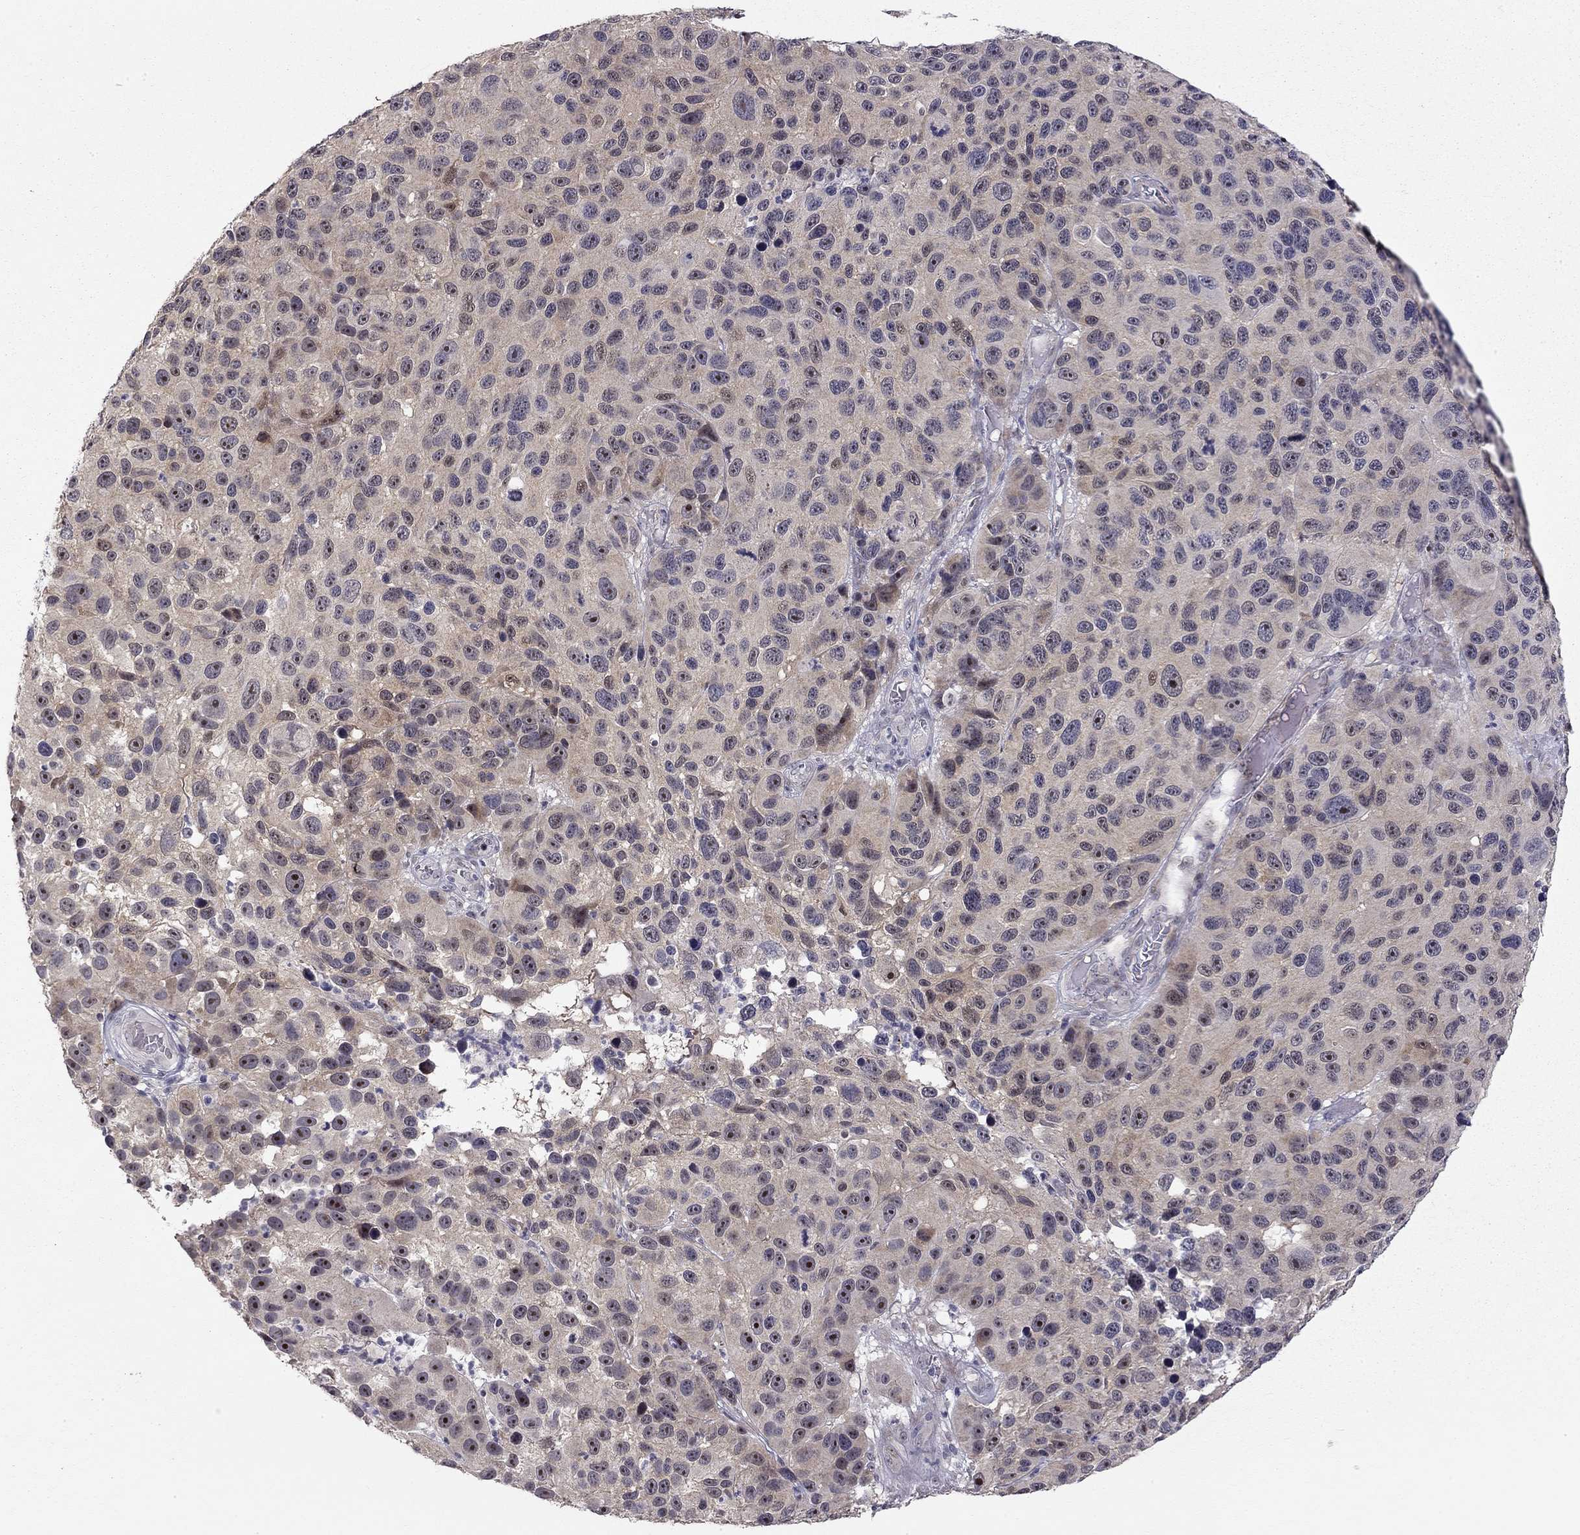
{"staining": {"intensity": "moderate", "quantity": "<25%", "location": "nuclear"}, "tissue": "melanoma", "cell_type": "Tumor cells", "image_type": "cancer", "snomed": [{"axis": "morphology", "description": "Malignant melanoma, NOS"}, {"axis": "topography", "description": "Skin"}], "caption": "Brown immunohistochemical staining in melanoma displays moderate nuclear staining in approximately <25% of tumor cells.", "gene": "STXBP6", "patient": {"sex": "male", "age": 53}}